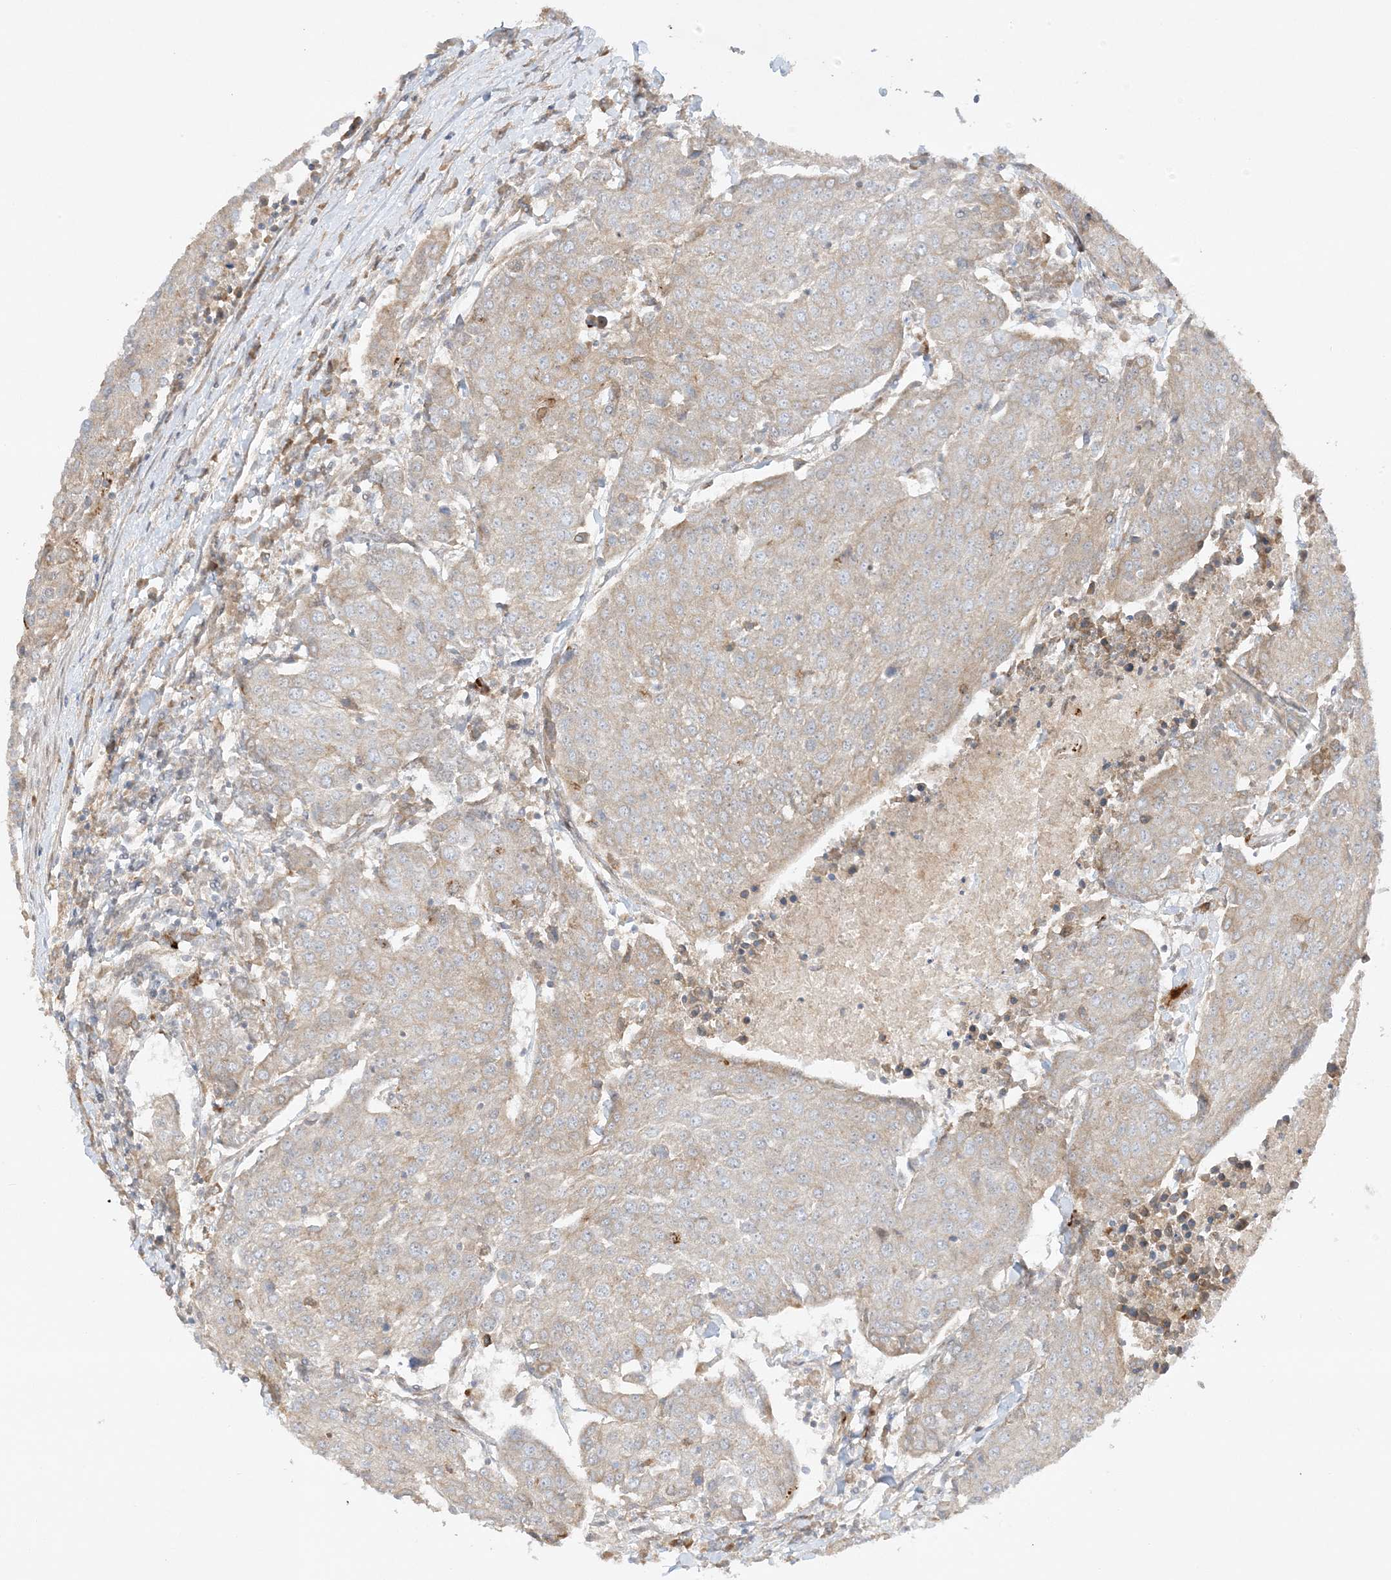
{"staining": {"intensity": "weak", "quantity": "25%-75%", "location": "cytoplasmic/membranous"}, "tissue": "urothelial cancer", "cell_type": "Tumor cells", "image_type": "cancer", "snomed": [{"axis": "morphology", "description": "Urothelial carcinoma, High grade"}, {"axis": "topography", "description": "Urinary bladder"}], "caption": "High-grade urothelial carcinoma was stained to show a protein in brown. There is low levels of weak cytoplasmic/membranous staining in about 25%-75% of tumor cells. (Stains: DAB (3,3'-diaminobenzidine) in brown, nuclei in blue, Microscopy: brightfield microscopy at high magnification).", "gene": "SCARF2", "patient": {"sex": "female", "age": 85}}